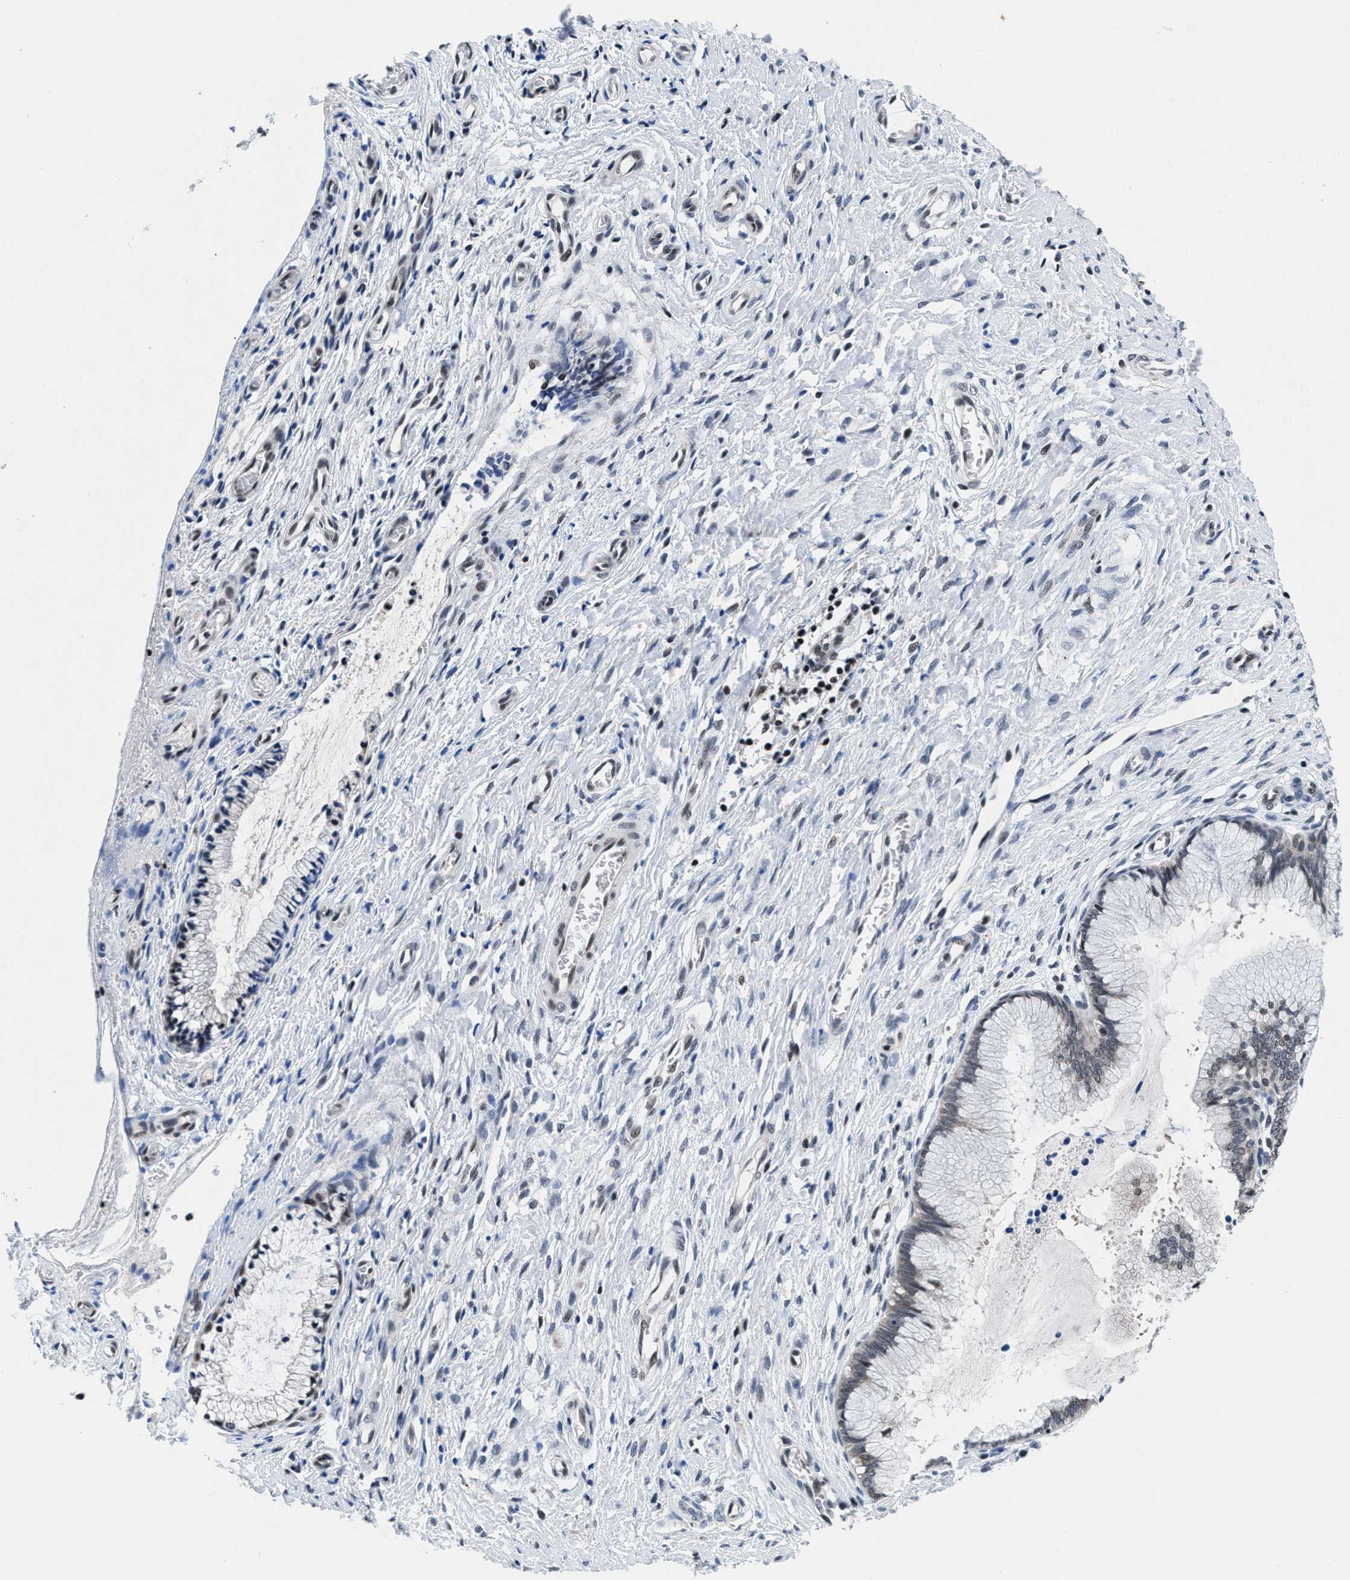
{"staining": {"intensity": "moderate", "quantity": "25%-75%", "location": "nuclear"}, "tissue": "cervix", "cell_type": "Glandular cells", "image_type": "normal", "snomed": [{"axis": "morphology", "description": "Normal tissue, NOS"}, {"axis": "topography", "description": "Cervix"}], "caption": "Moderate nuclear protein positivity is identified in about 25%-75% of glandular cells in cervix. The staining is performed using DAB (3,3'-diaminobenzidine) brown chromogen to label protein expression. The nuclei are counter-stained blue using hematoxylin.", "gene": "WDR81", "patient": {"sex": "female", "age": 55}}